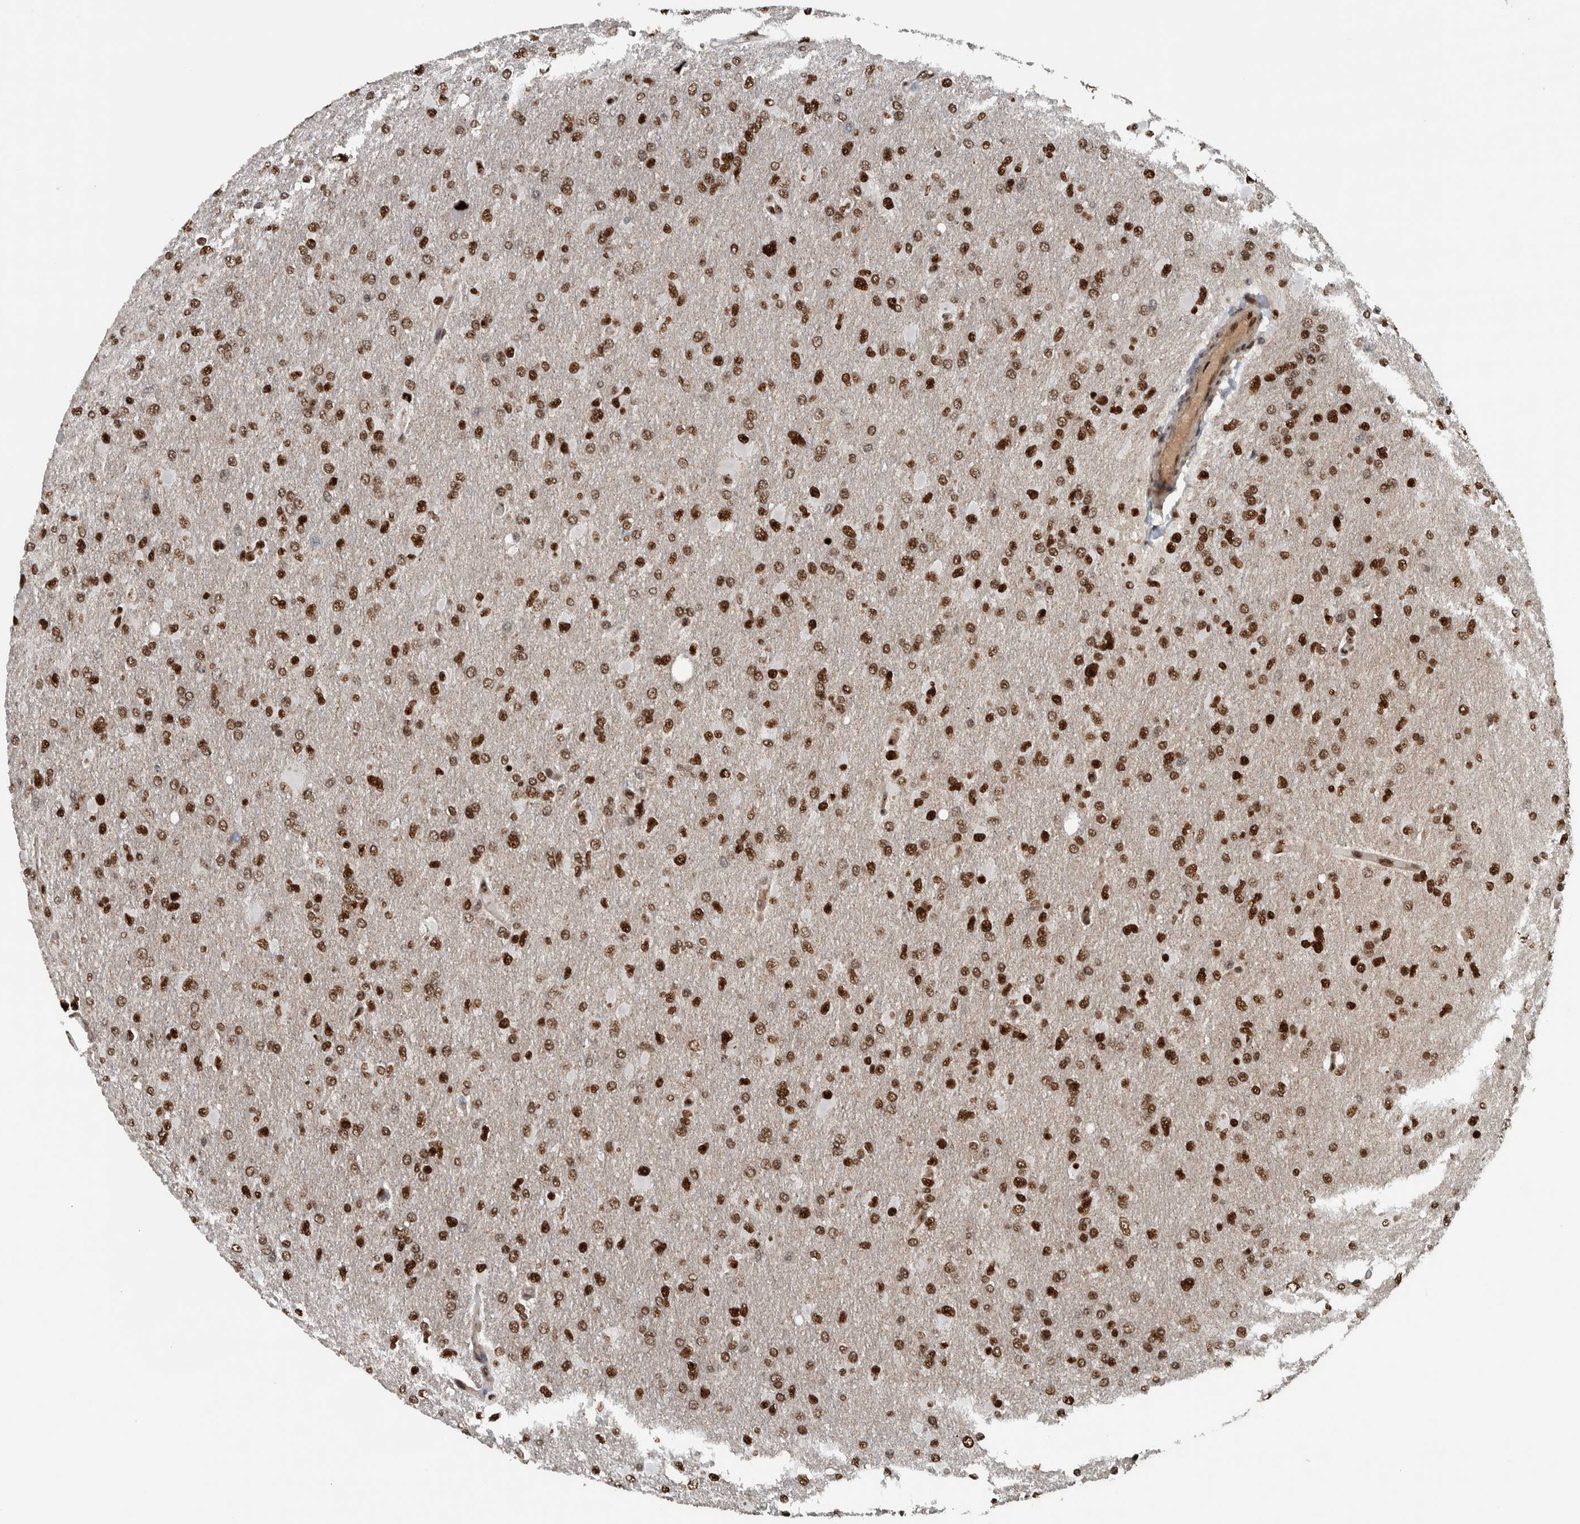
{"staining": {"intensity": "strong", "quantity": ">75%", "location": "nuclear"}, "tissue": "glioma", "cell_type": "Tumor cells", "image_type": "cancer", "snomed": [{"axis": "morphology", "description": "Glioma, malignant, High grade"}, {"axis": "topography", "description": "Cerebral cortex"}], "caption": "Malignant glioma (high-grade) tissue exhibits strong nuclear staining in about >75% of tumor cells Using DAB (3,3'-diaminobenzidine) (brown) and hematoxylin (blue) stains, captured at high magnification using brightfield microscopy.", "gene": "FAM135B", "patient": {"sex": "female", "age": 36}}